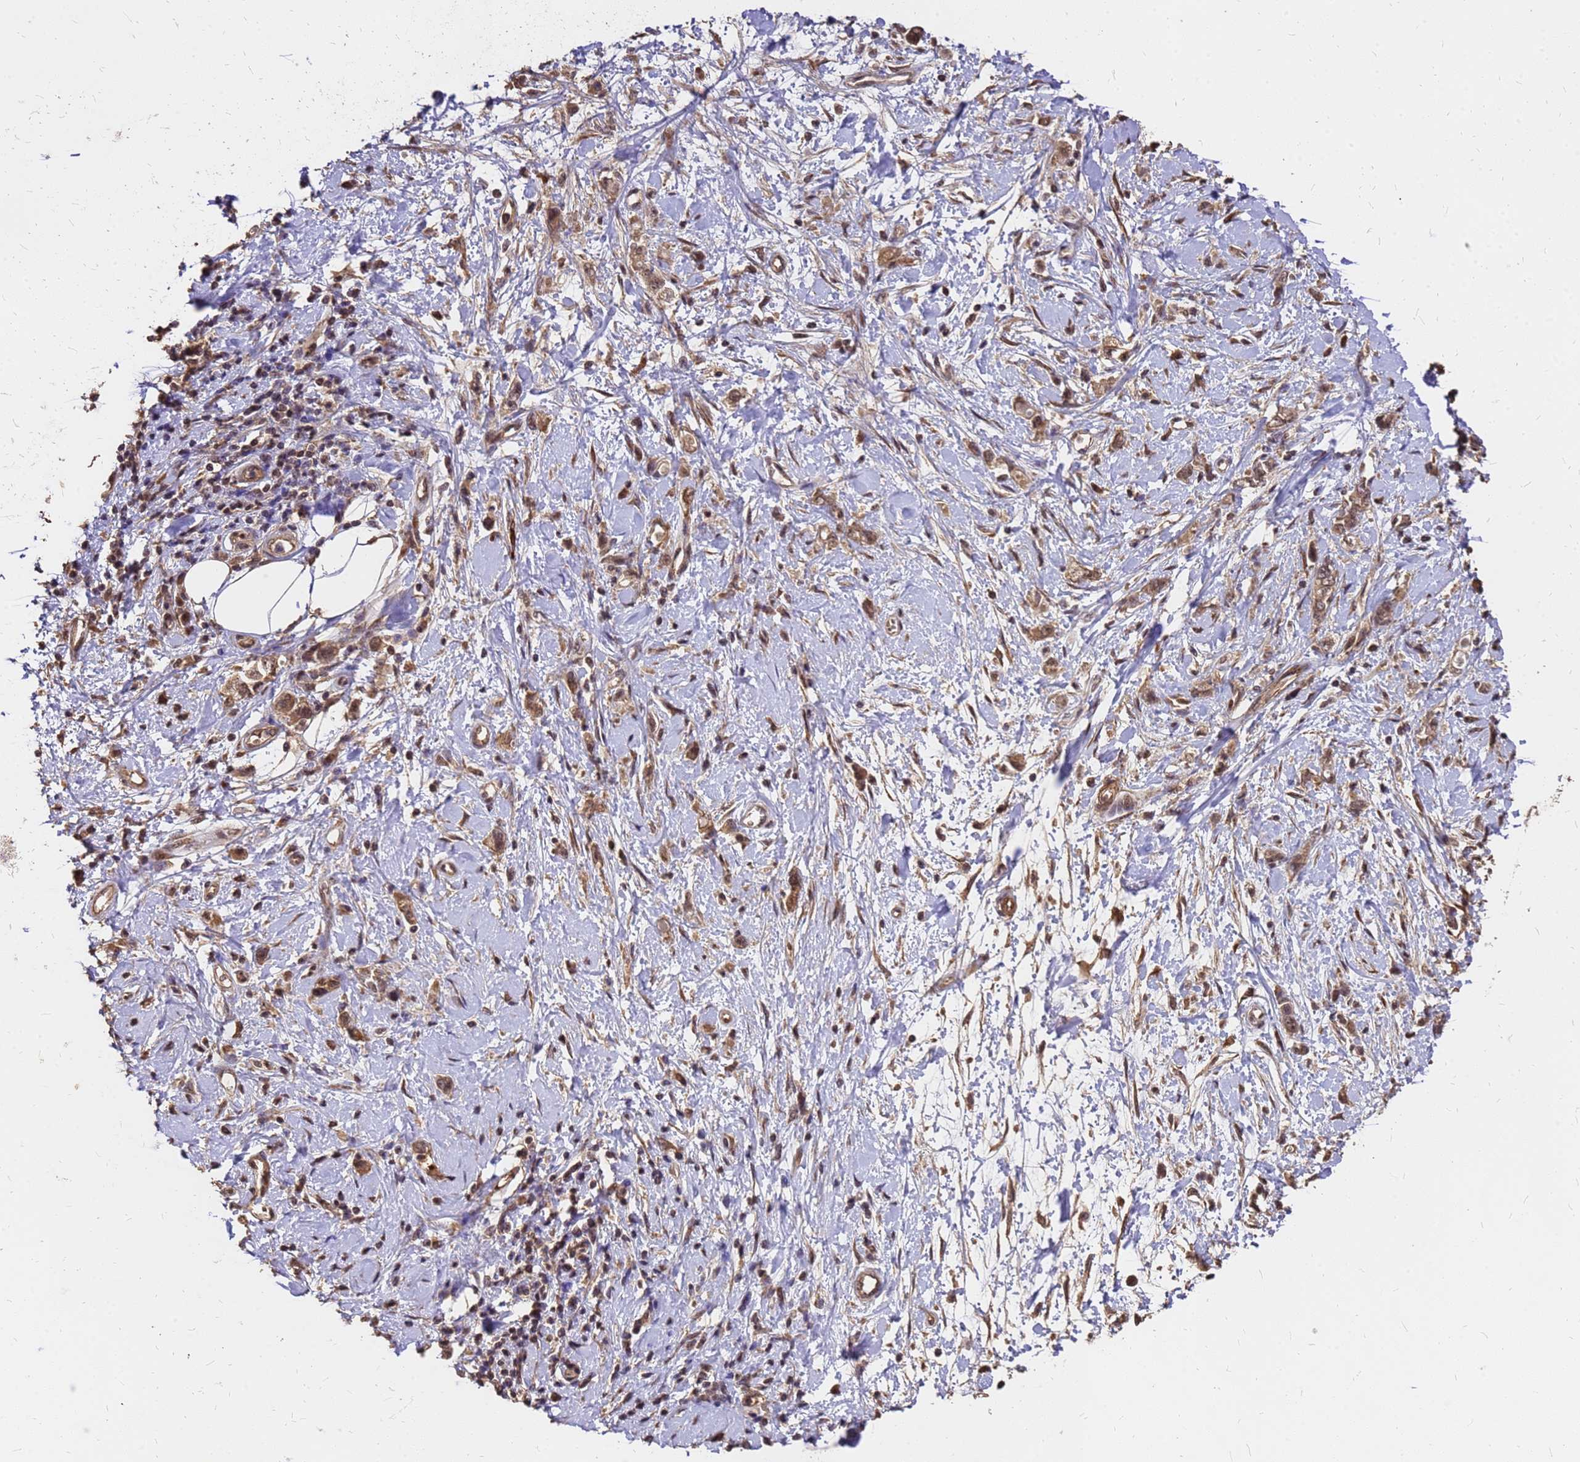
{"staining": {"intensity": "moderate", "quantity": ">75%", "location": "cytoplasmic/membranous,nuclear"}, "tissue": "stomach cancer", "cell_type": "Tumor cells", "image_type": "cancer", "snomed": [{"axis": "morphology", "description": "Adenocarcinoma, NOS"}, {"axis": "topography", "description": "Stomach"}], "caption": "Immunohistochemistry (IHC) (DAB) staining of stomach cancer shows moderate cytoplasmic/membranous and nuclear protein expression in approximately >75% of tumor cells. The protein of interest is shown in brown color, while the nuclei are stained blue.", "gene": "GPATCH8", "patient": {"sex": "female", "age": 76}}